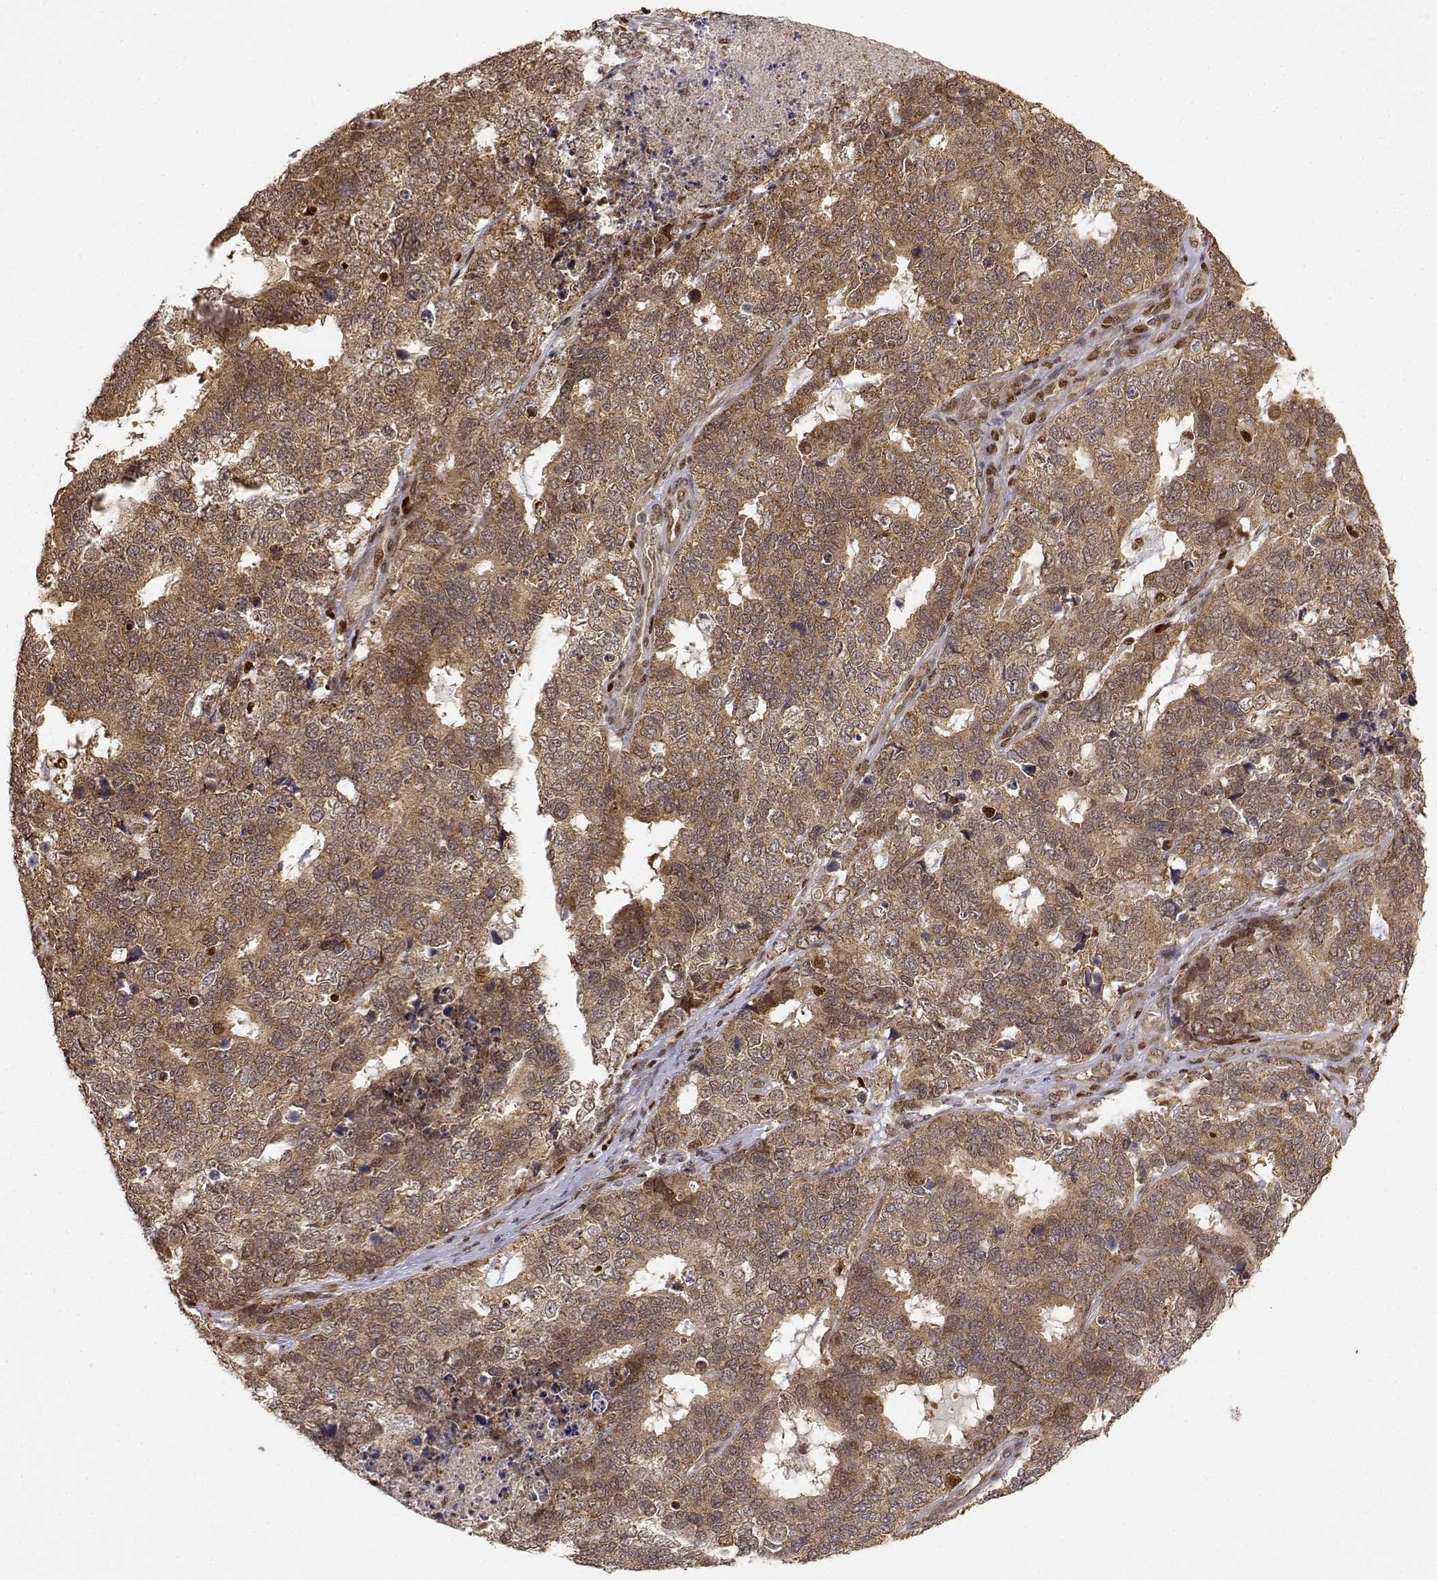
{"staining": {"intensity": "moderate", "quantity": ">75%", "location": "cytoplasmic/membranous"}, "tissue": "cervical cancer", "cell_type": "Tumor cells", "image_type": "cancer", "snomed": [{"axis": "morphology", "description": "Squamous cell carcinoma, NOS"}, {"axis": "topography", "description": "Cervix"}], "caption": "The image shows a brown stain indicating the presence of a protein in the cytoplasmic/membranous of tumor cells in squamous cell carcinoma (cervical). (brown staining indicates protein expression, while blue staining denotes nuclei).", "gene": "BRCA1", "patient": {"sex": "female", "age": 63}}